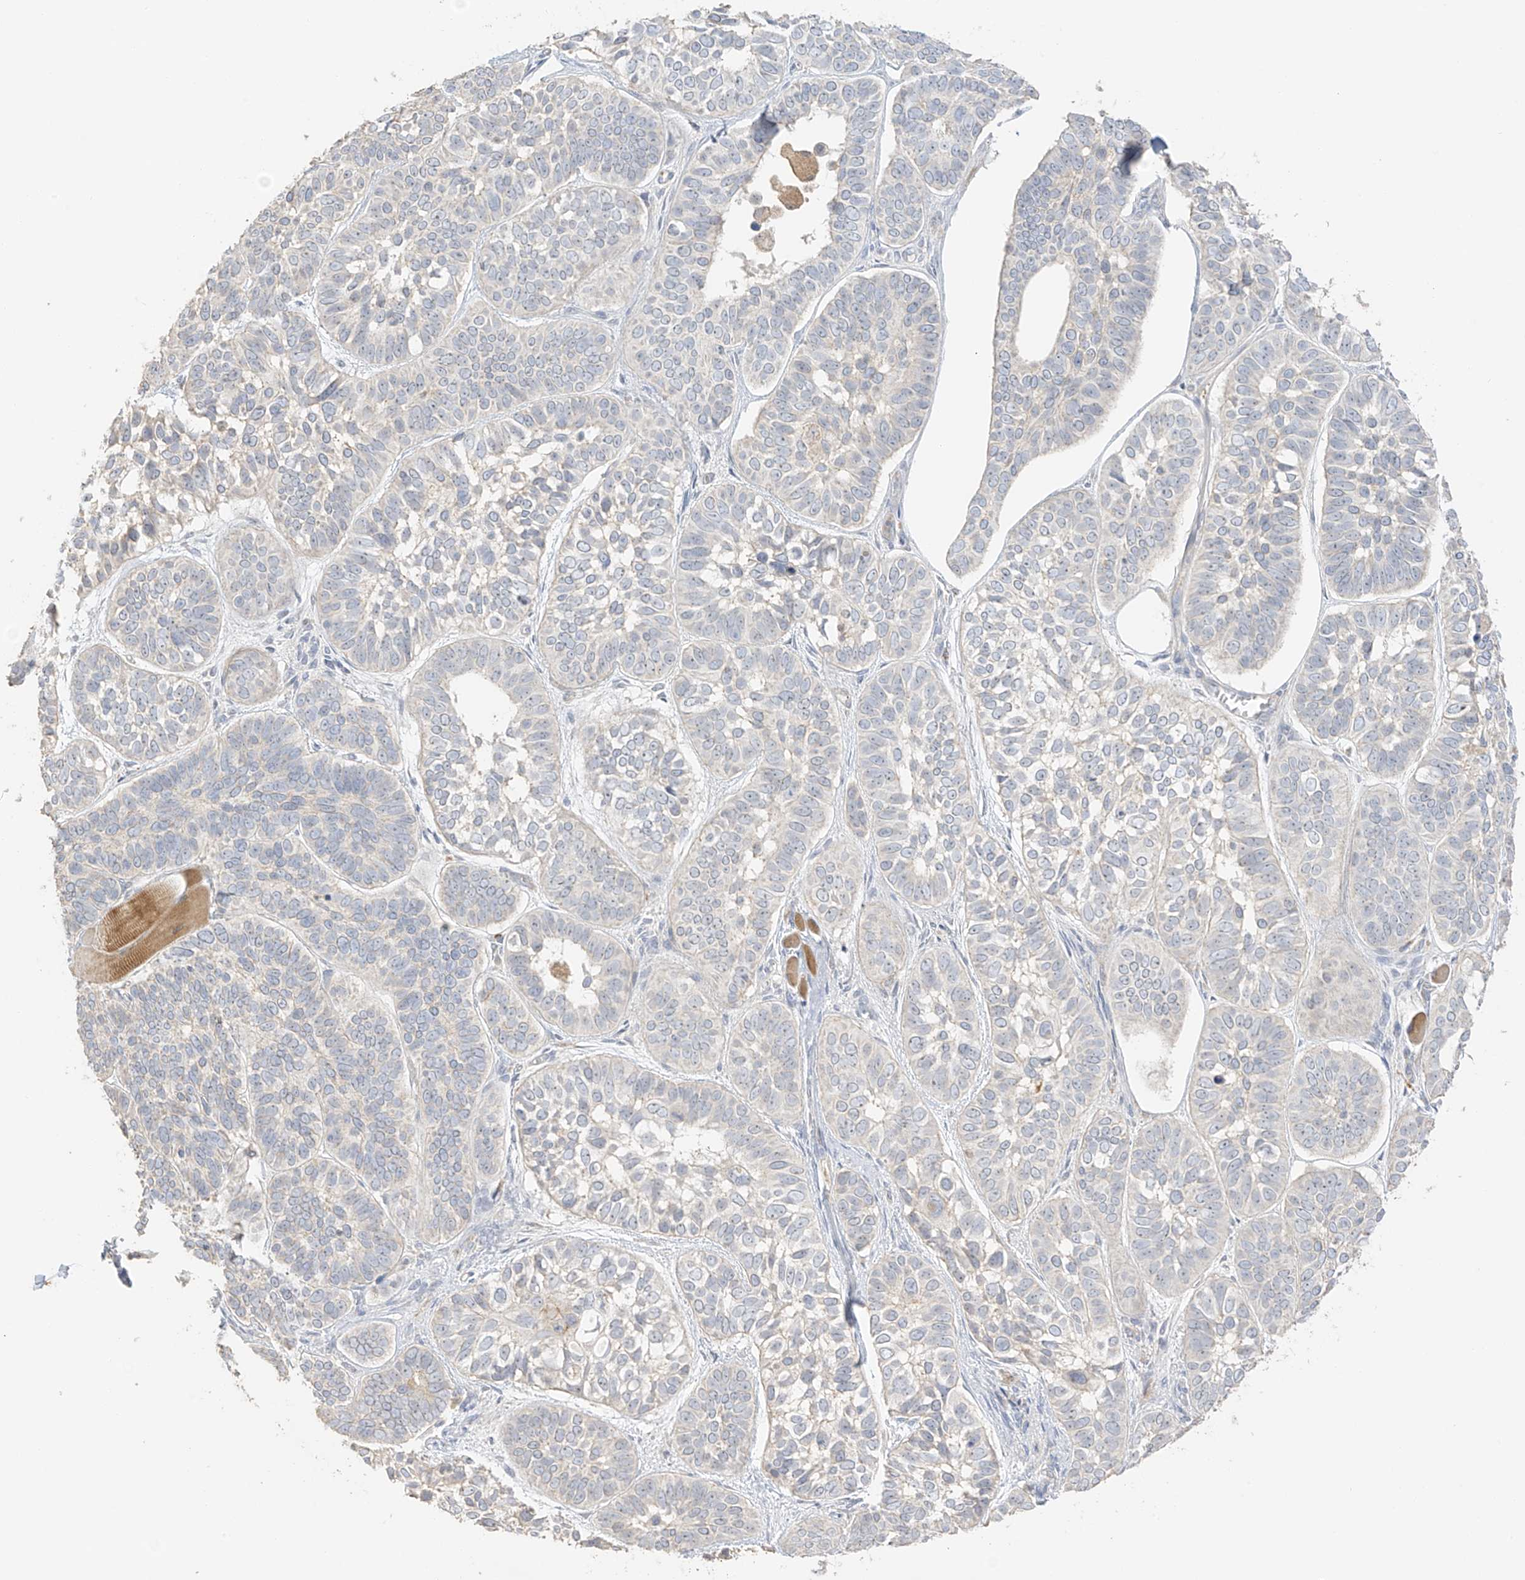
{"staining": {"intensity": "negative", "quantity": "none", "location": "none"}, "tissue": "skin cancer", "cell_type": "Tumor cells", "image_type": "cancer", "snomed": [{"axis": "morphology", "description": "Basal cell carcinoma"}, {"axis": "topography", "description": "Skin"}], "caption": "Immunohistochemistry of skin cancer (basal cell carcinoma) displays no positivity in tumor cells.", "gene": "ZBTB41", "patient": {"sex": "male", "age": 62}}